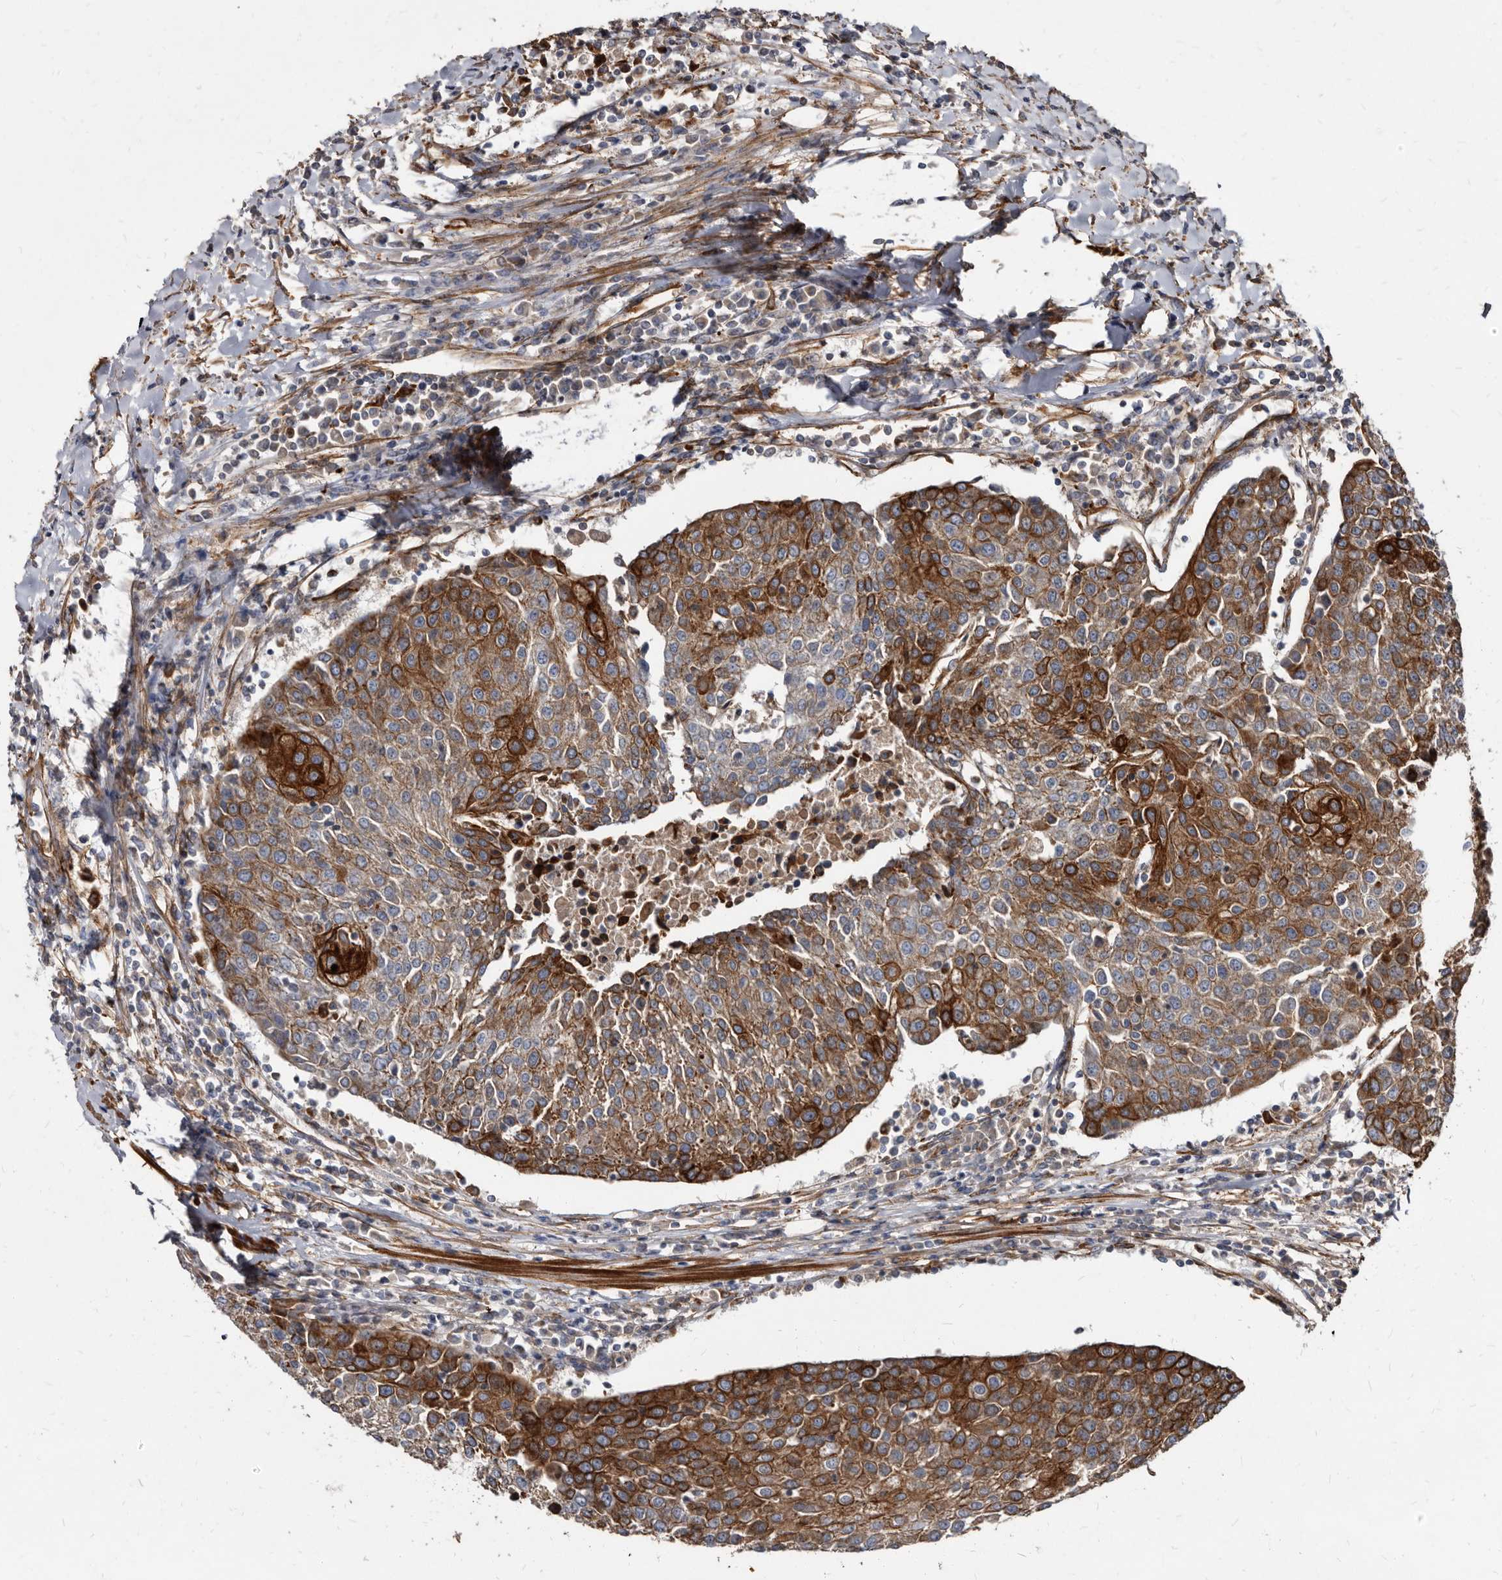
{"staining": {"intensity": "strong", "quantity": "25%-75%", "location": "cytoplasmic/membranous"}, "tissue": "urothelial cancer", "cell_type": "Tumor cells", "image_type": "cancer", "snomed": [{"axis": "morphology", "description": "Urothelial carcinoma, High grade"}, {"axis": "topography", "description": "Urinary bladder"}], "caption": "Protein expression analysis of high-grade urothelial carcinoma exhibits strong cytoplasmic/membranous positivity in about 25%-75% of tumor cells.", "gene": "KCTD20", "patient": {"sex": "female", "age": 85}}